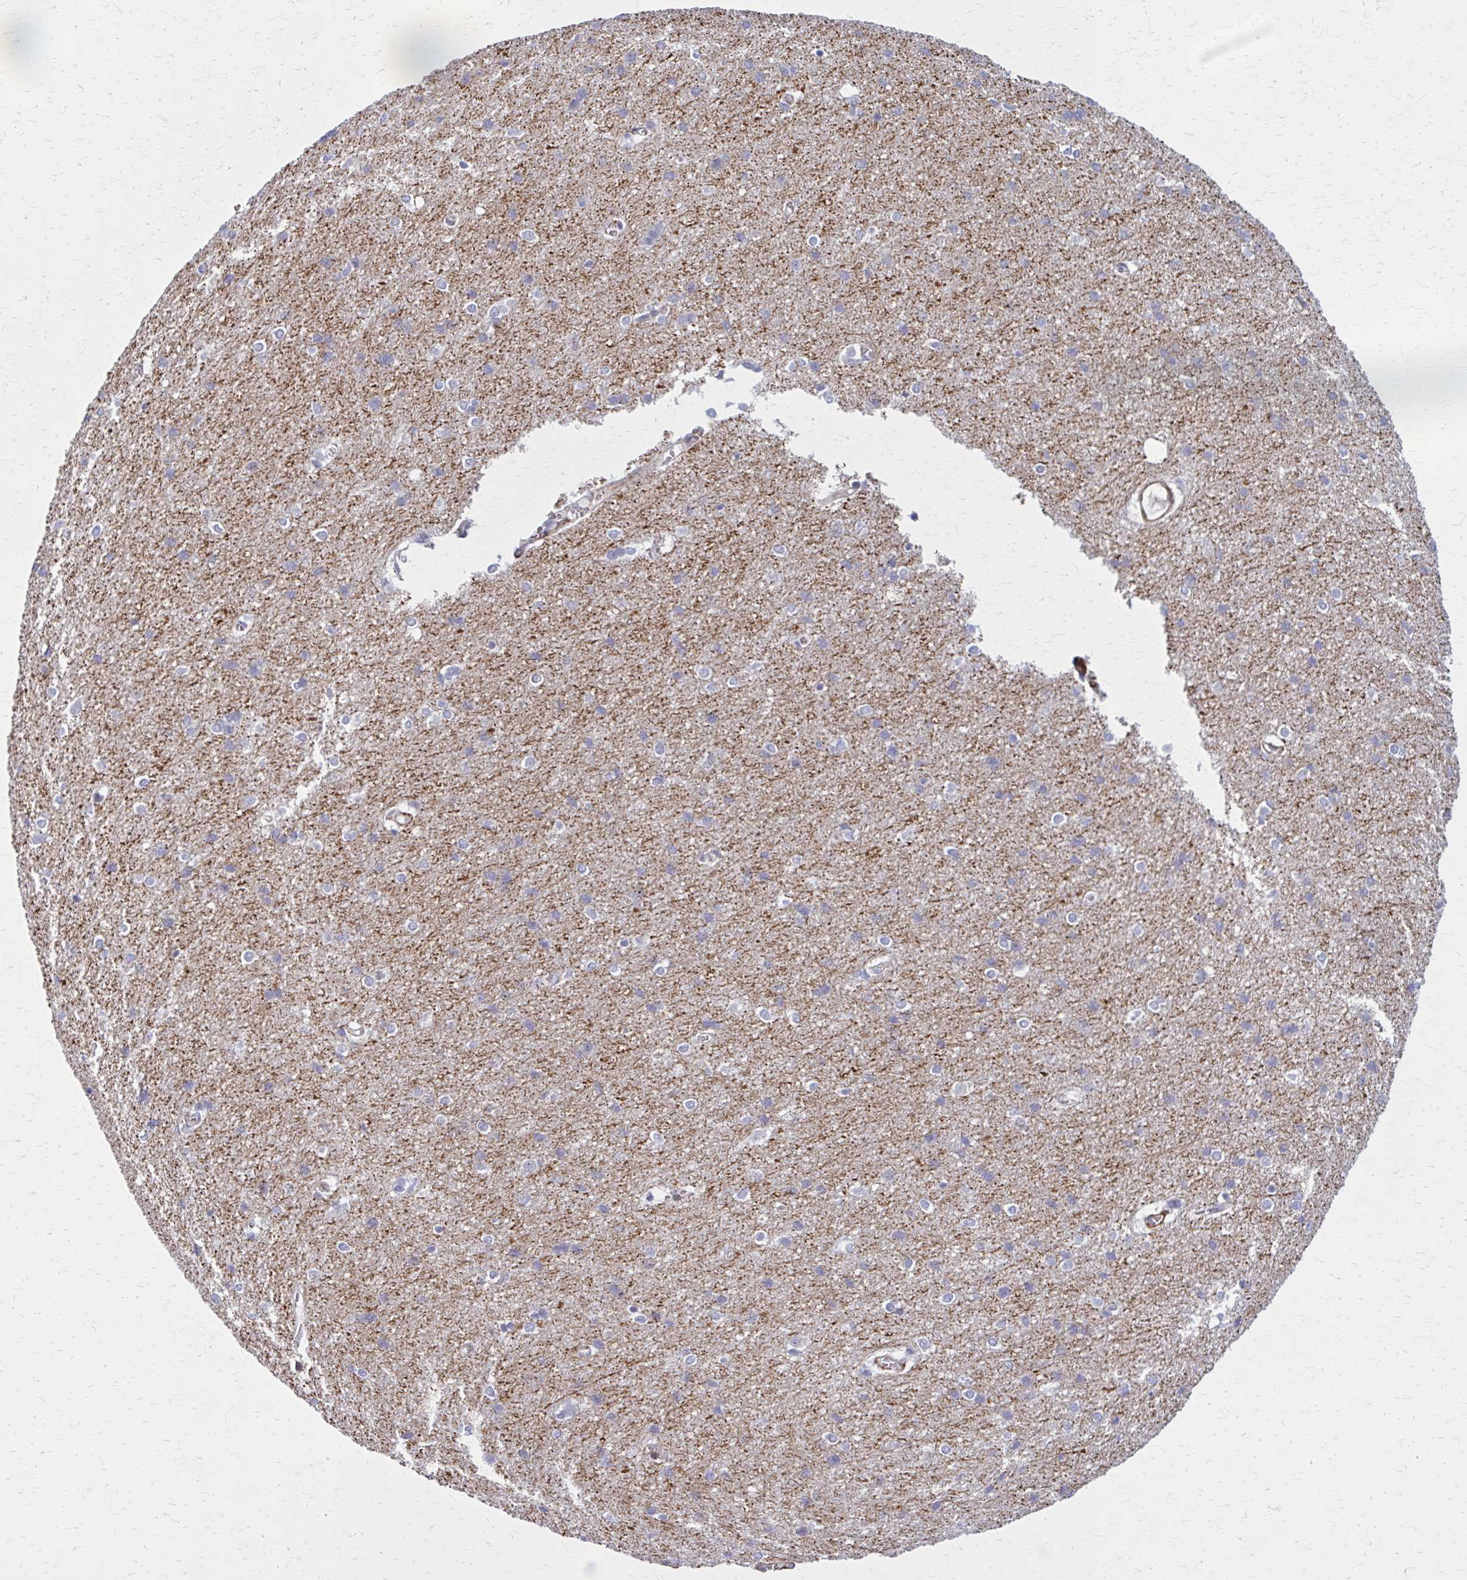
{"staining": {"intensity": "moderate", "quantity": "<25%", "location": "cytoplasmic/membranous"}, "tissue": "cerebral cortex", "cell_type": "Endothelial cells", "image_type": "normal", "snomed": [{"axis": "morphology", "description": "Normal tissue, NOS"}, {"axis": "topography", "description": "Cerebral cortex"}], "caption": "Endothelial cells exhibit low levels of moderate cytoplasmic/membranous staining in about <25% of cells in unremarkable cerebral cortex. The protein of interest is stained brown, and the nuclei are stained in blue (DAB (3,3'-diaminobenzidine) IHC with brightfield microscopy, high magnification).", "gene": "AKAP12", "patient": {"sex": "male", "age": 37}}